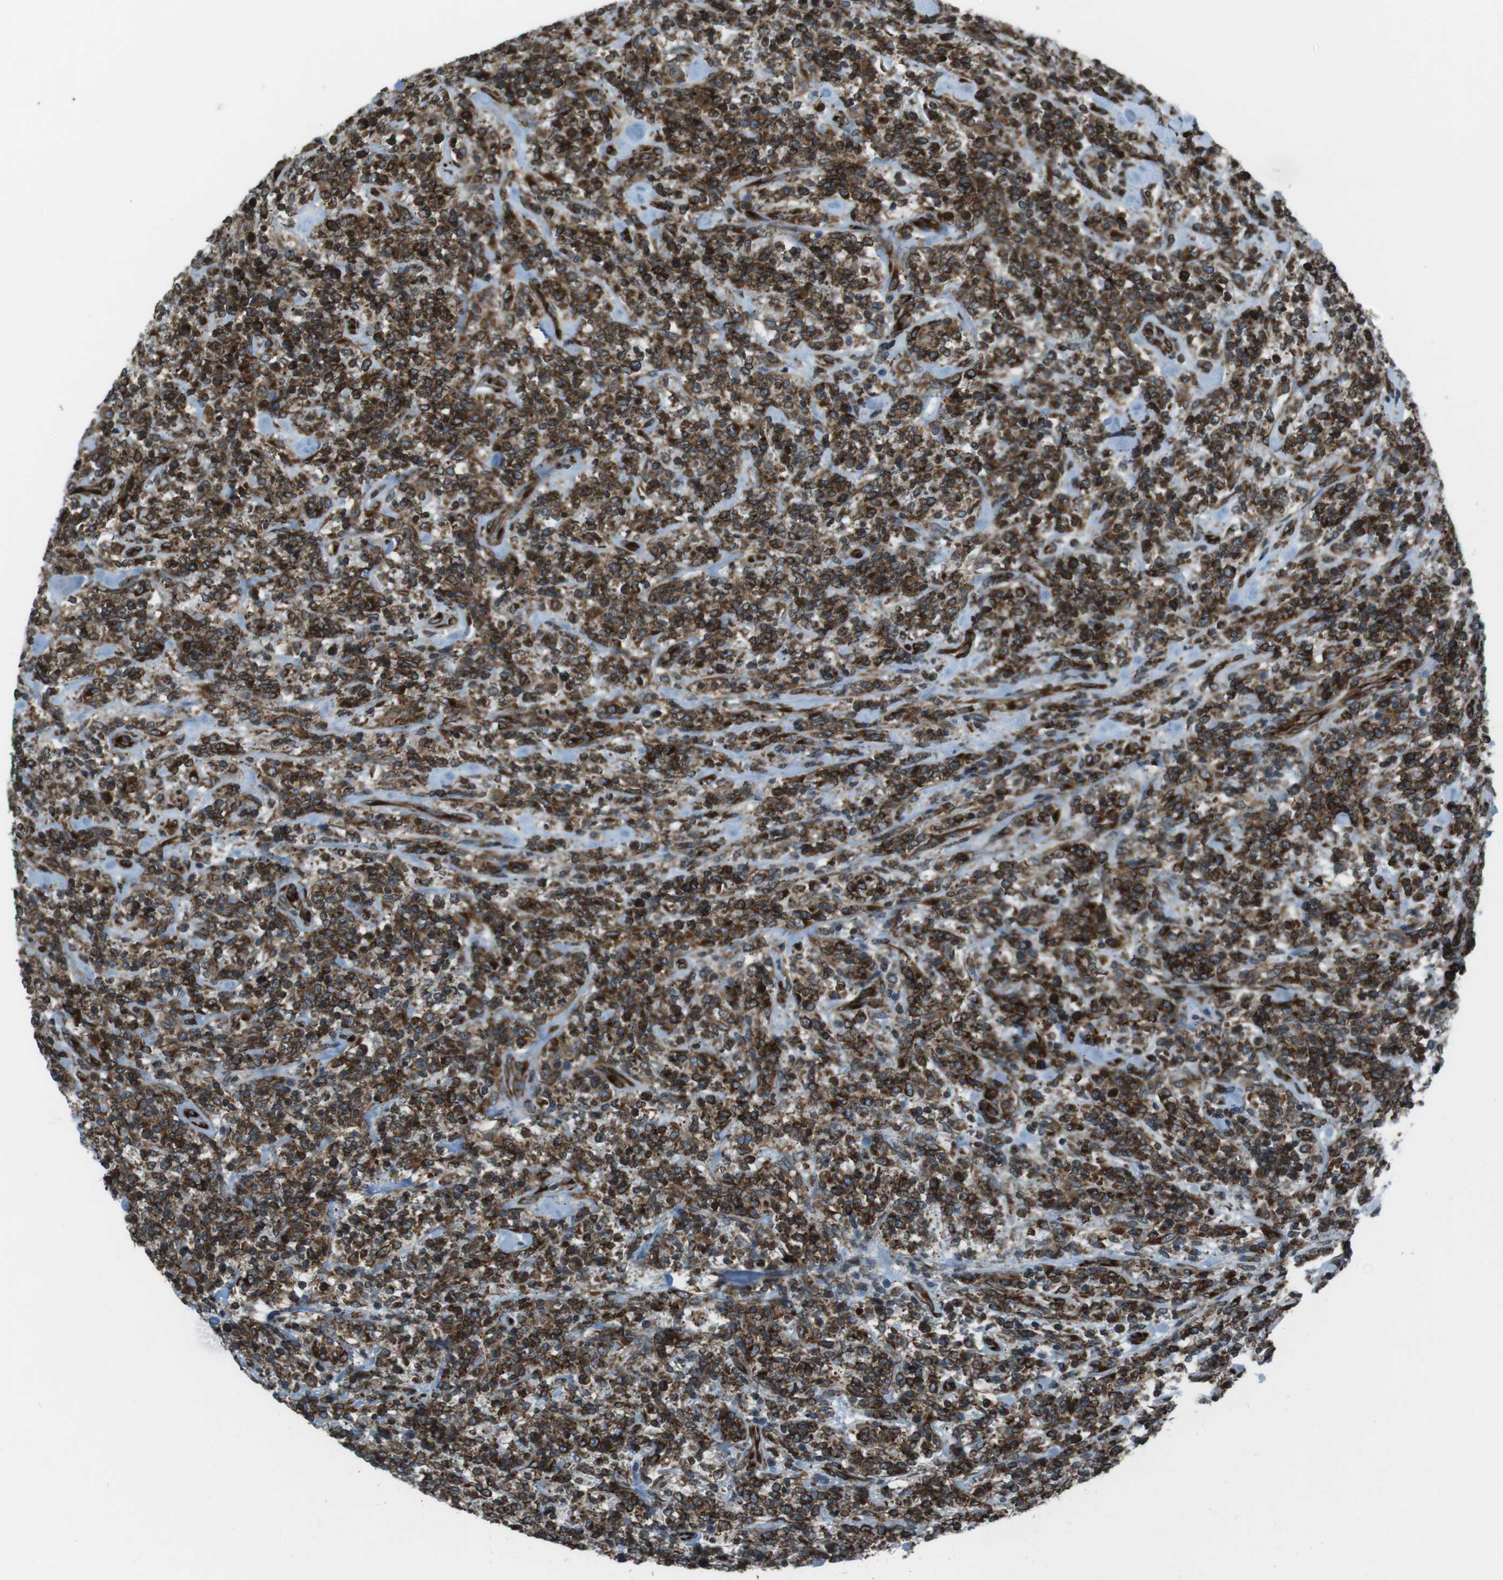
{"staining": {"intensity": "strong", "quantity": ">75%", "location": "cytoplasmic/membranous"}, "tissue": "lymphoma", "cell_type": "Tumor cells", "image_type": "cancer", "snomed": [{"axis": "morphology", "description": "Malignant lymphoma, non-Hodgkin's type, High grade"}, {"axis": "topography", "description": "Soft tissue"}], "caption": "High-power microscopy captured an immunohistochemistry image of malignant lymphoma, non-Hodgkin's type (high-grade), revealing strong cytoplasmic/membranous staining in approximately >75% of tumor cells.", "gene": "KTN1", "patient": {"sex": "male", "age": 18}}